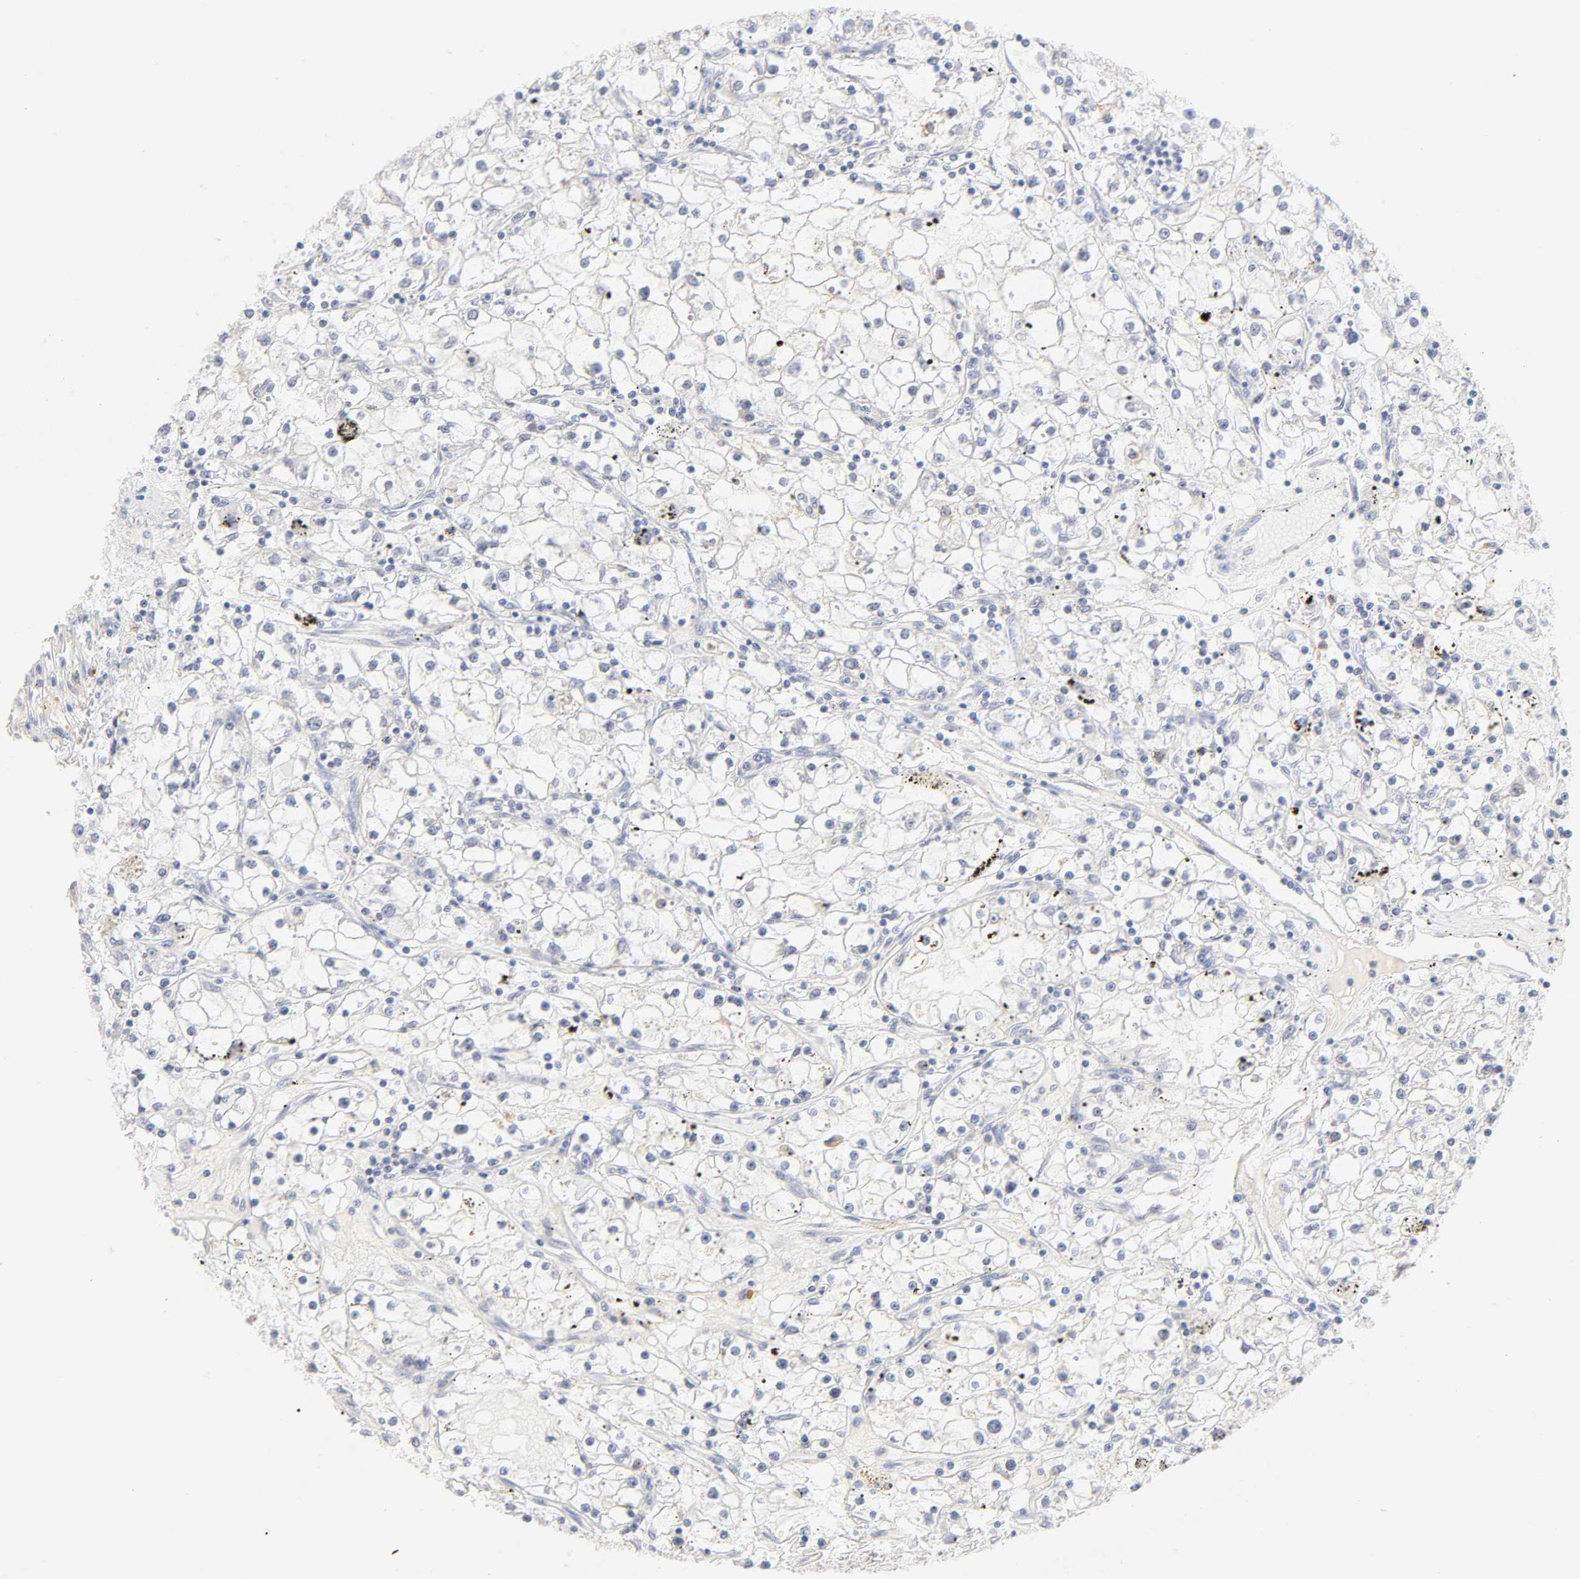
{"staining": {"intensity": "negative", "quantity": "none", "location": "none"}, "tissue": "renal cancer", "cell_type": "Tumor cells", "image_type": "cancer", "snomed": [{"axis": "morphology", "description": "Adenocarcinoma, NOS"}, {"axis": "topography", "description": "Kidney"}], "caption": "Immunohistochemical staining of renal adenocarcinoma displays no significant positivity in tumor cells.", "gene": "CYP4B1", "patient": {"sex": "male", "age": 56}}